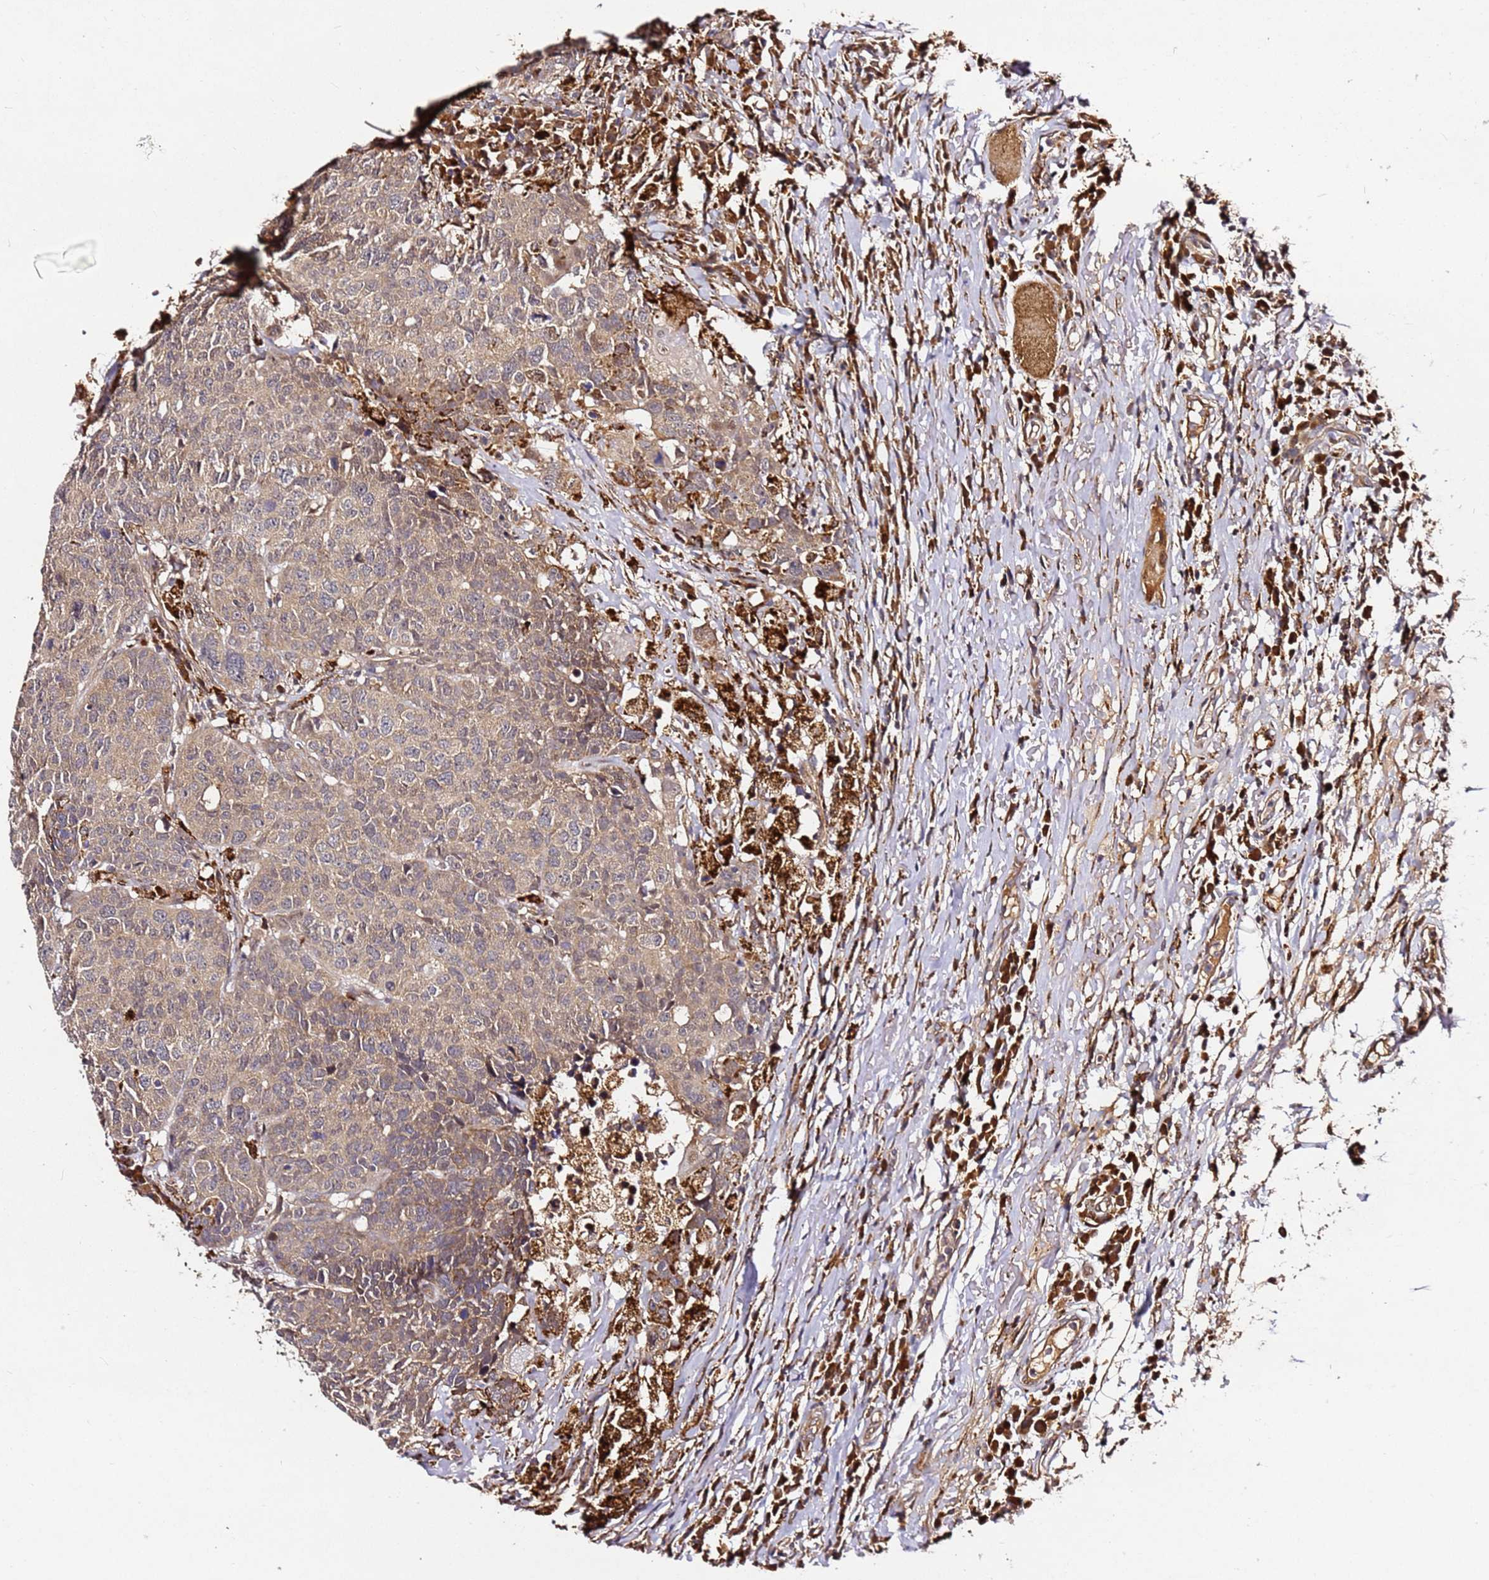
{"staining": {"intensity": "weak", "quantity": ">75%", "location": "cytoplasmic/membranous"}, "tissue": "head and neck cancer", "cell_type": "Tumor cells", "image_type": "cancer", "snomed": [{"axis": "morphology", "description": "Normal tissue, NOS"}, {"axis": "morphology", "description": "Squamous cell carcinoma, NOS"}, {"axis": "topography", "description": "Skeletal muscle"}, {"axis": "topography", "description": "Vascular tissue"}, {"axis": "topography", "description": "Peripheral nerve tissue"}, {"axis": "topography", "description": "Head-Neck"}], "caption": "Human head and neck squamous cell carcinoma stained with a protein marker displays weak staining in tumor cells.", "gene": "ALG11", "patient": {"sex": "male", "age": 66}}